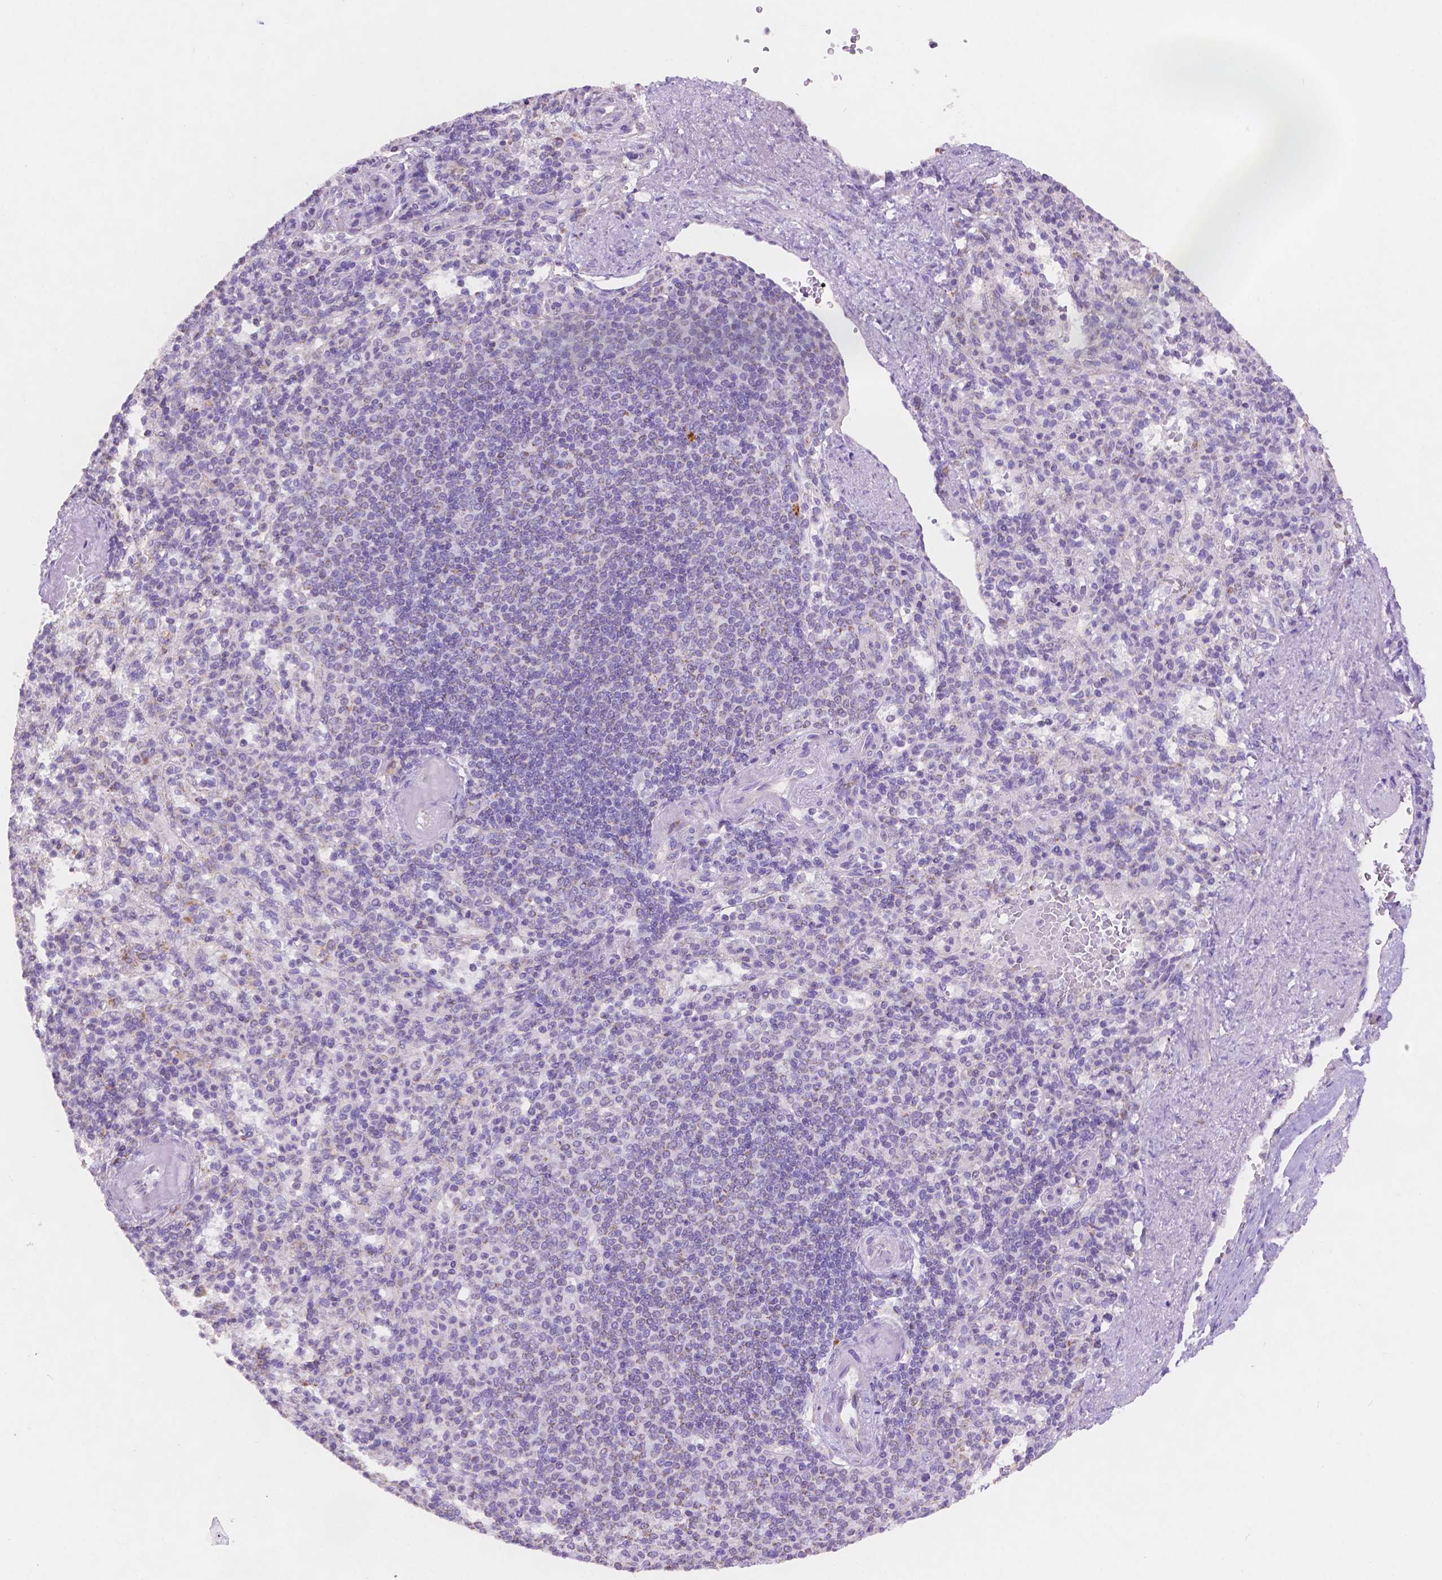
{"staining": {"intensity": "negative", "quantity": "none", "location": "none"}, "tissue": "spleen", "cell_type": "Cells in red pulp", "image_type": "normal", "snomed": [{"axis": "morphology", "description": "Normal tissue, NOS"}, {"axis": "topography", "description": "Spleen"}], "caption": "Immunohistochemical staining of unremarkable spleen shows no significant expression in cells in red pulp.", "gene": "TMEM130", "patient": {"sex": "female", "age": 74}}